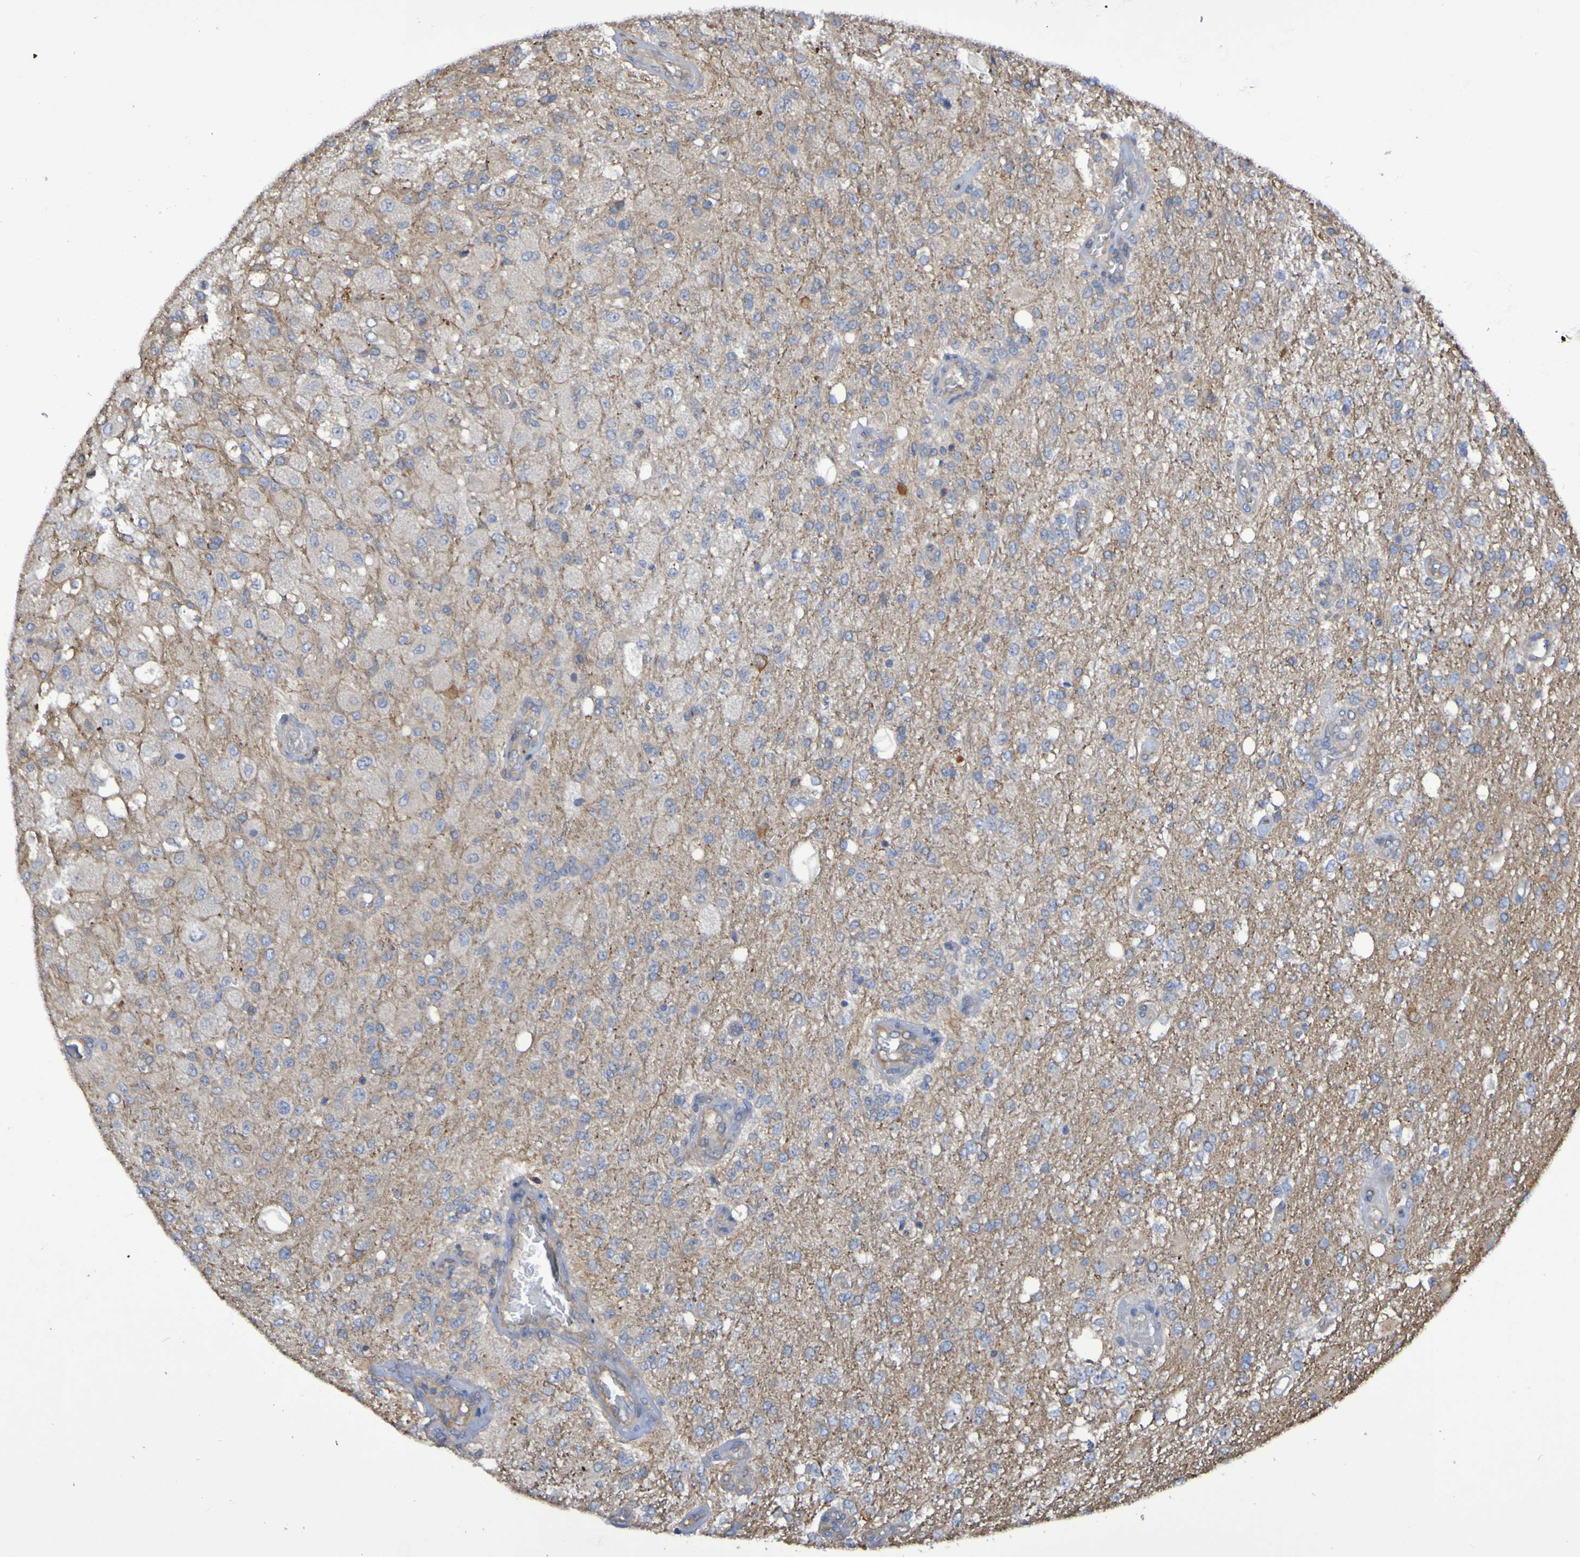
{"staining": {"intensity": "negative", "quantity": "none", "location": "none"}, "tissue": "glioma", "cell_type": "Tumor cells", "image_type": "cancer", "snomed": [{"axis": "morphology", "description": "Normal tissue, NOS"}, {"axis": "morphology", "description": "Glioma, malignant, High grade"}, {"axis": "topography", "description": "Cerebral cortex"}], "caption": "Immunohistochemistry (IHC) photomicrograph of malignant glioma (high-grade) stained for a protein (brown), which demonstrates no expression in tumor cells.", "gene": "SYNJ1", "patient": {"sex": "male", "age": 77}}